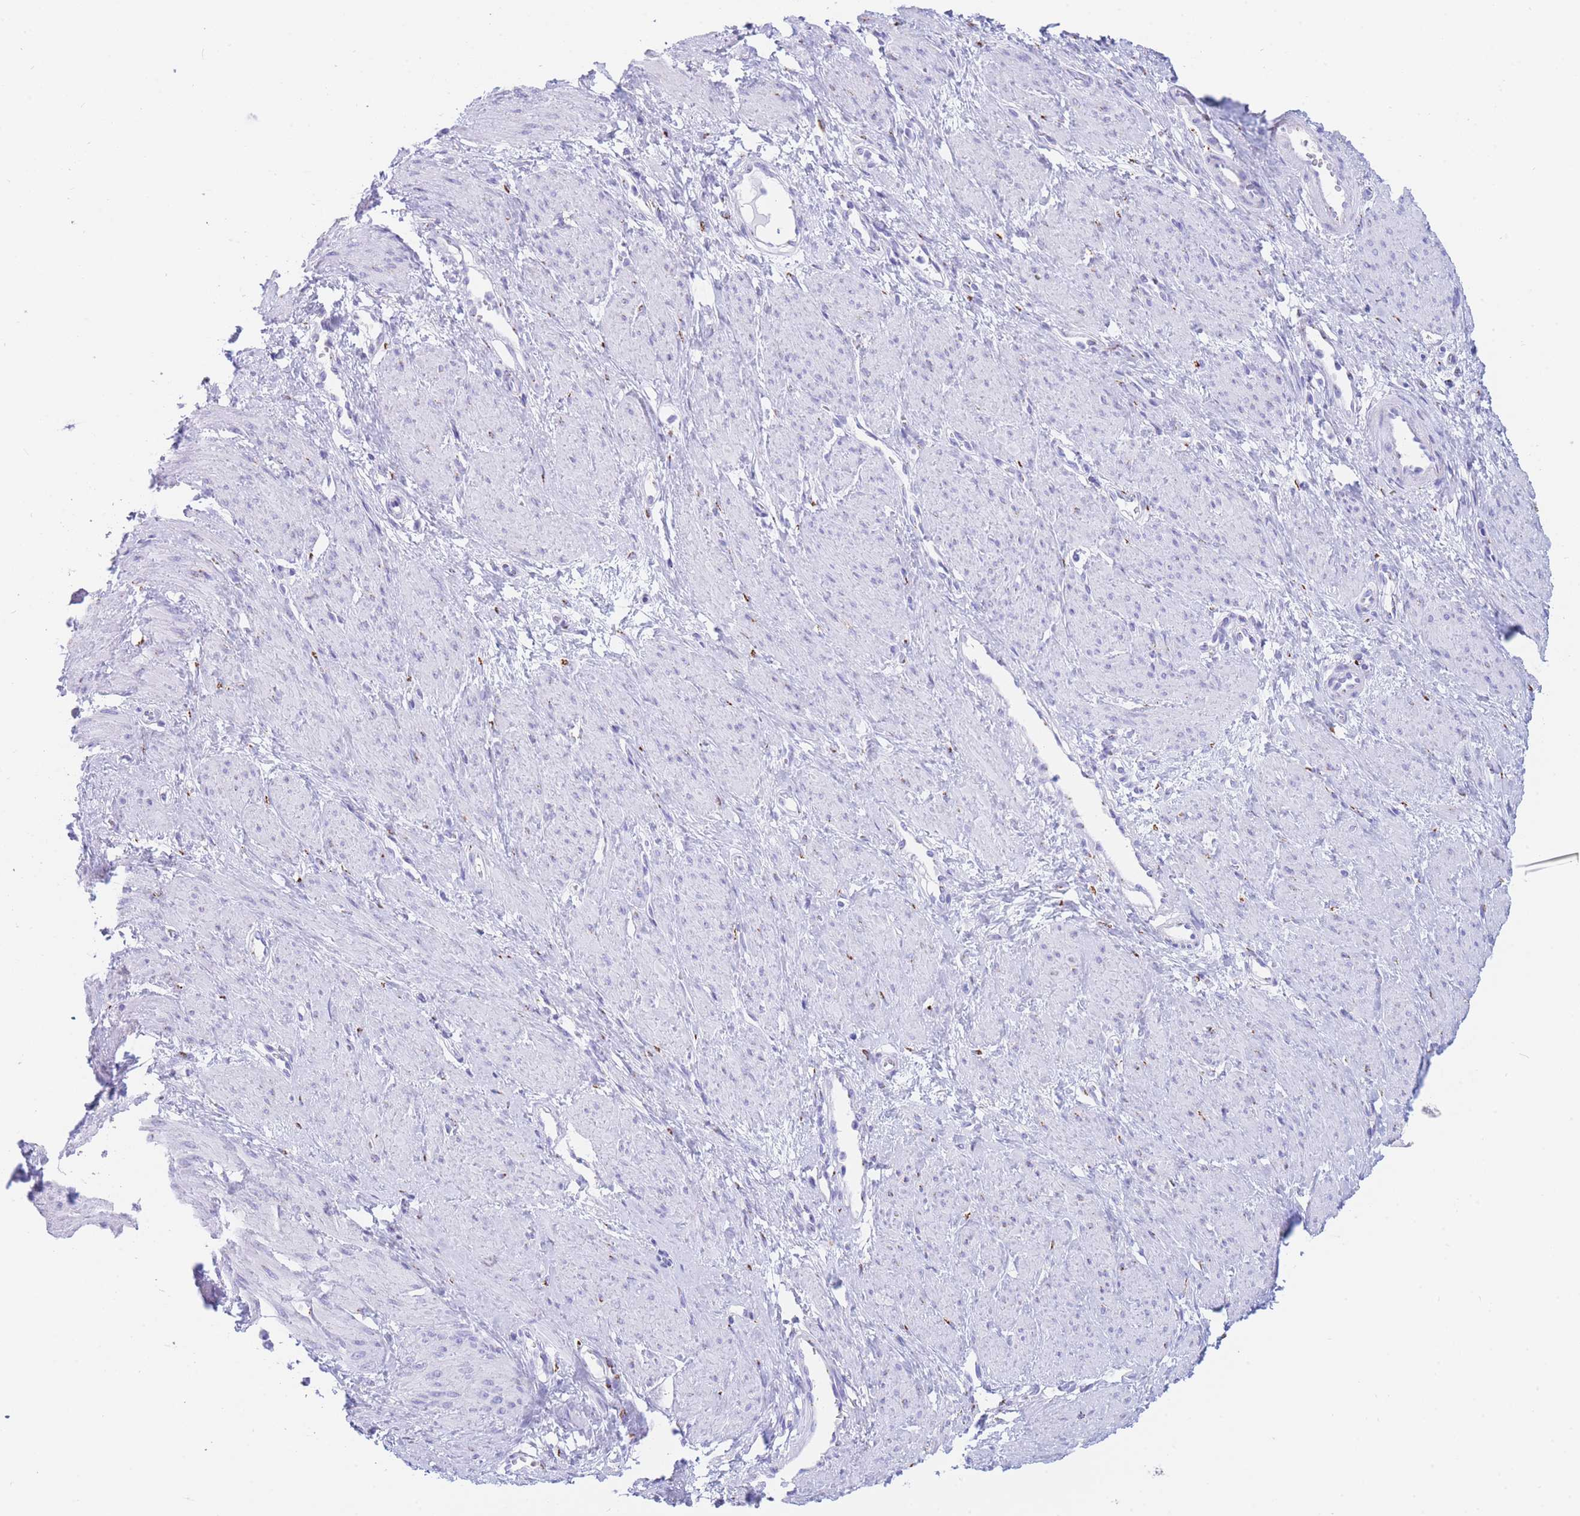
{"staining": {"intensity": "negative", "quantity": "none", "location": "none"}, "tissue": "smooth muscle", "cell_type": "Smooth muscle cells", "image_type": "normal", "snomed": [{"axis": "morphology", "description": "Normal tissue, NOS"}, {"axis": "topography", "description": "Smooth muscle"}, {"axis": "topography", "description": "Uterus"}], "caption": "Immunohistochemistry image of unremarkable human smooth muscle stained for a protein (brown), which demonstrates no positivity in smooth muscle cells.", "gene": "FAM3C", "patient": {"sex": "female", "age": 39}}